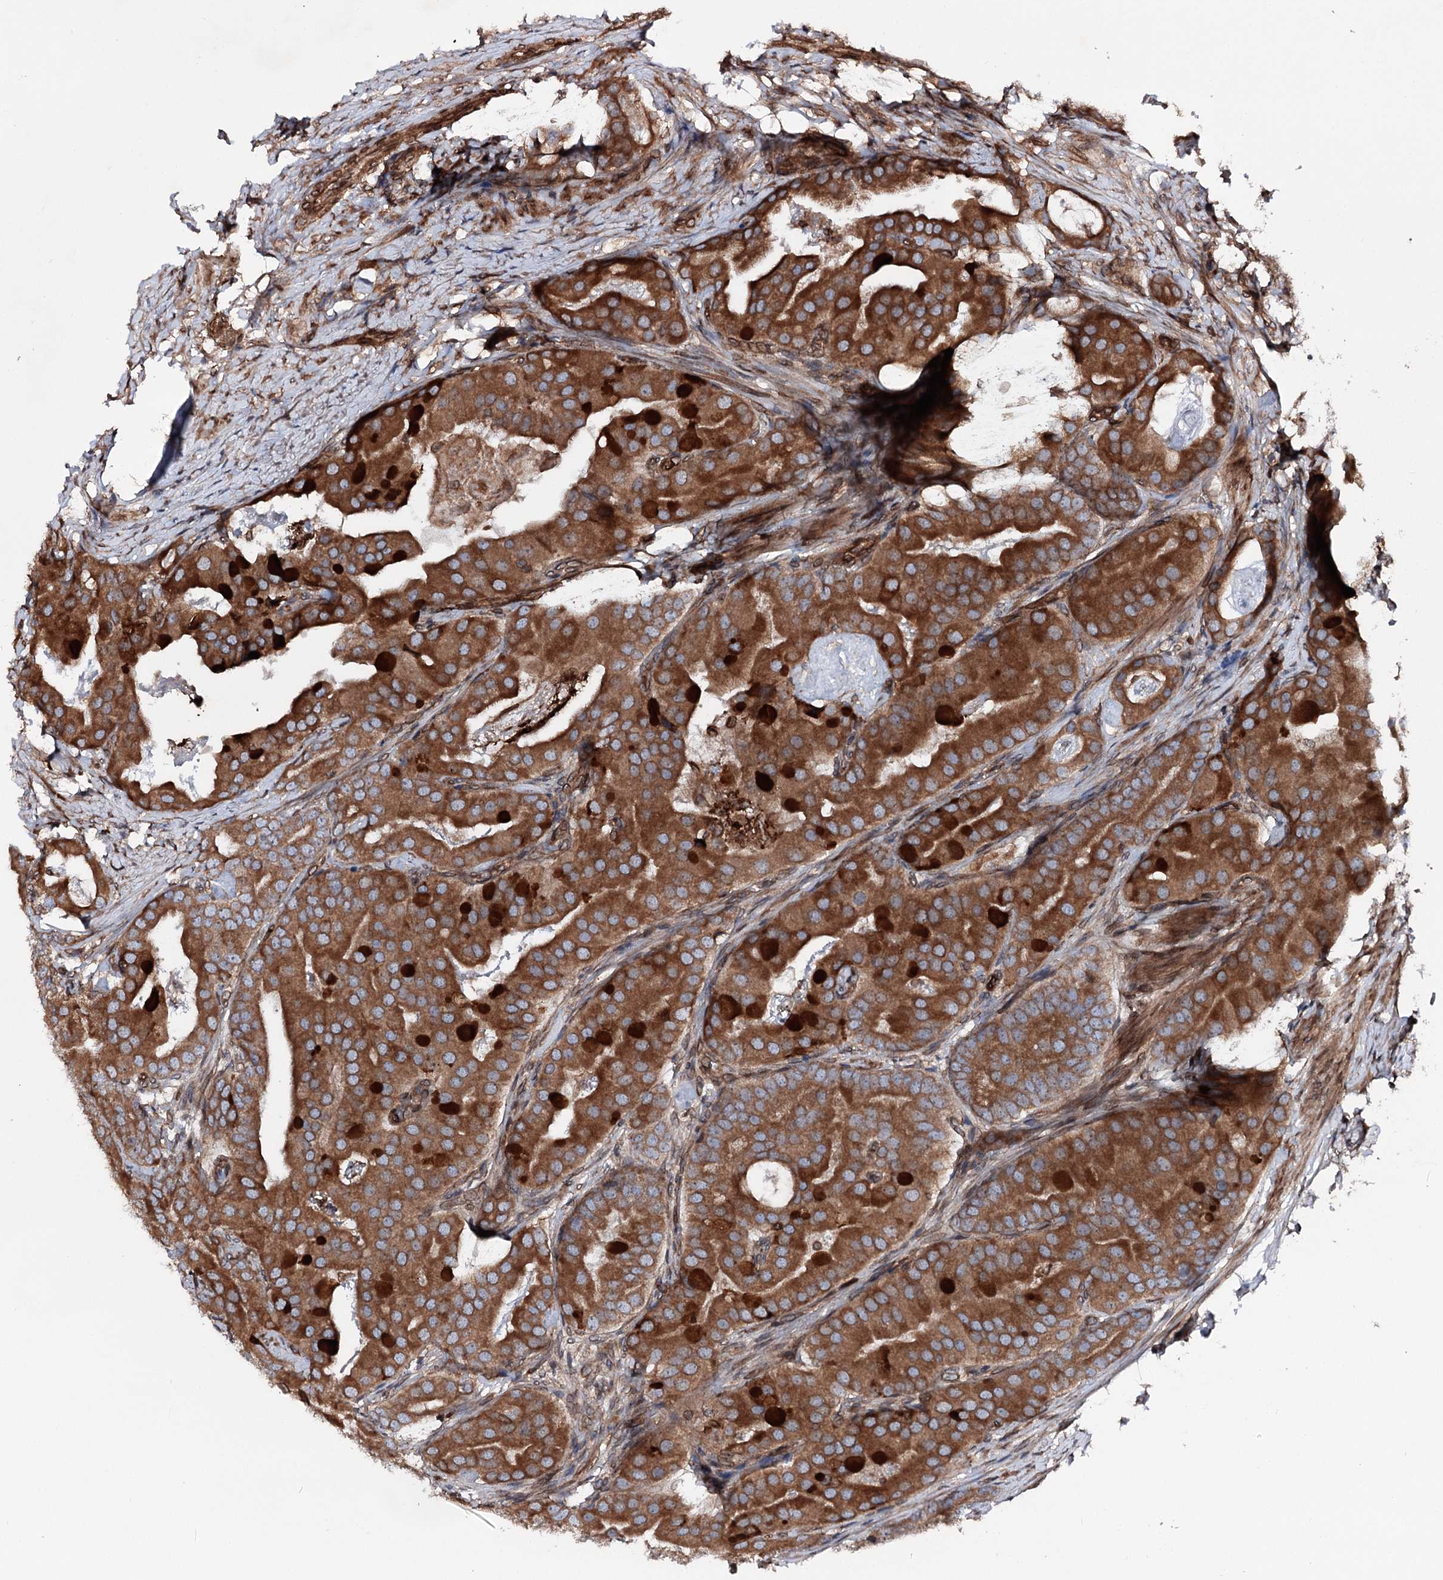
{"staining": {"intensity": "strong", "quantity": ">75%", "location": "cytoplasmic/membranous"}, "tissue": "prostate cancer", "cell_type": "Tumor cells", "image_type": "cancer", "snomed": [{"axis": "morphology", "description": "Adenocarcinoma, Low grade"}, {"axis": "topography", "description": "Prostate"}], "caption": "Protein expression analysis of human prostate cancer (low-grade adenocarcinoma) reveals strong cytoplasmic/membranous positivity in about >75% of tumor cells.", "gene": "FGFR1OP2", "patient": {"sex": "male", "age": 71}}